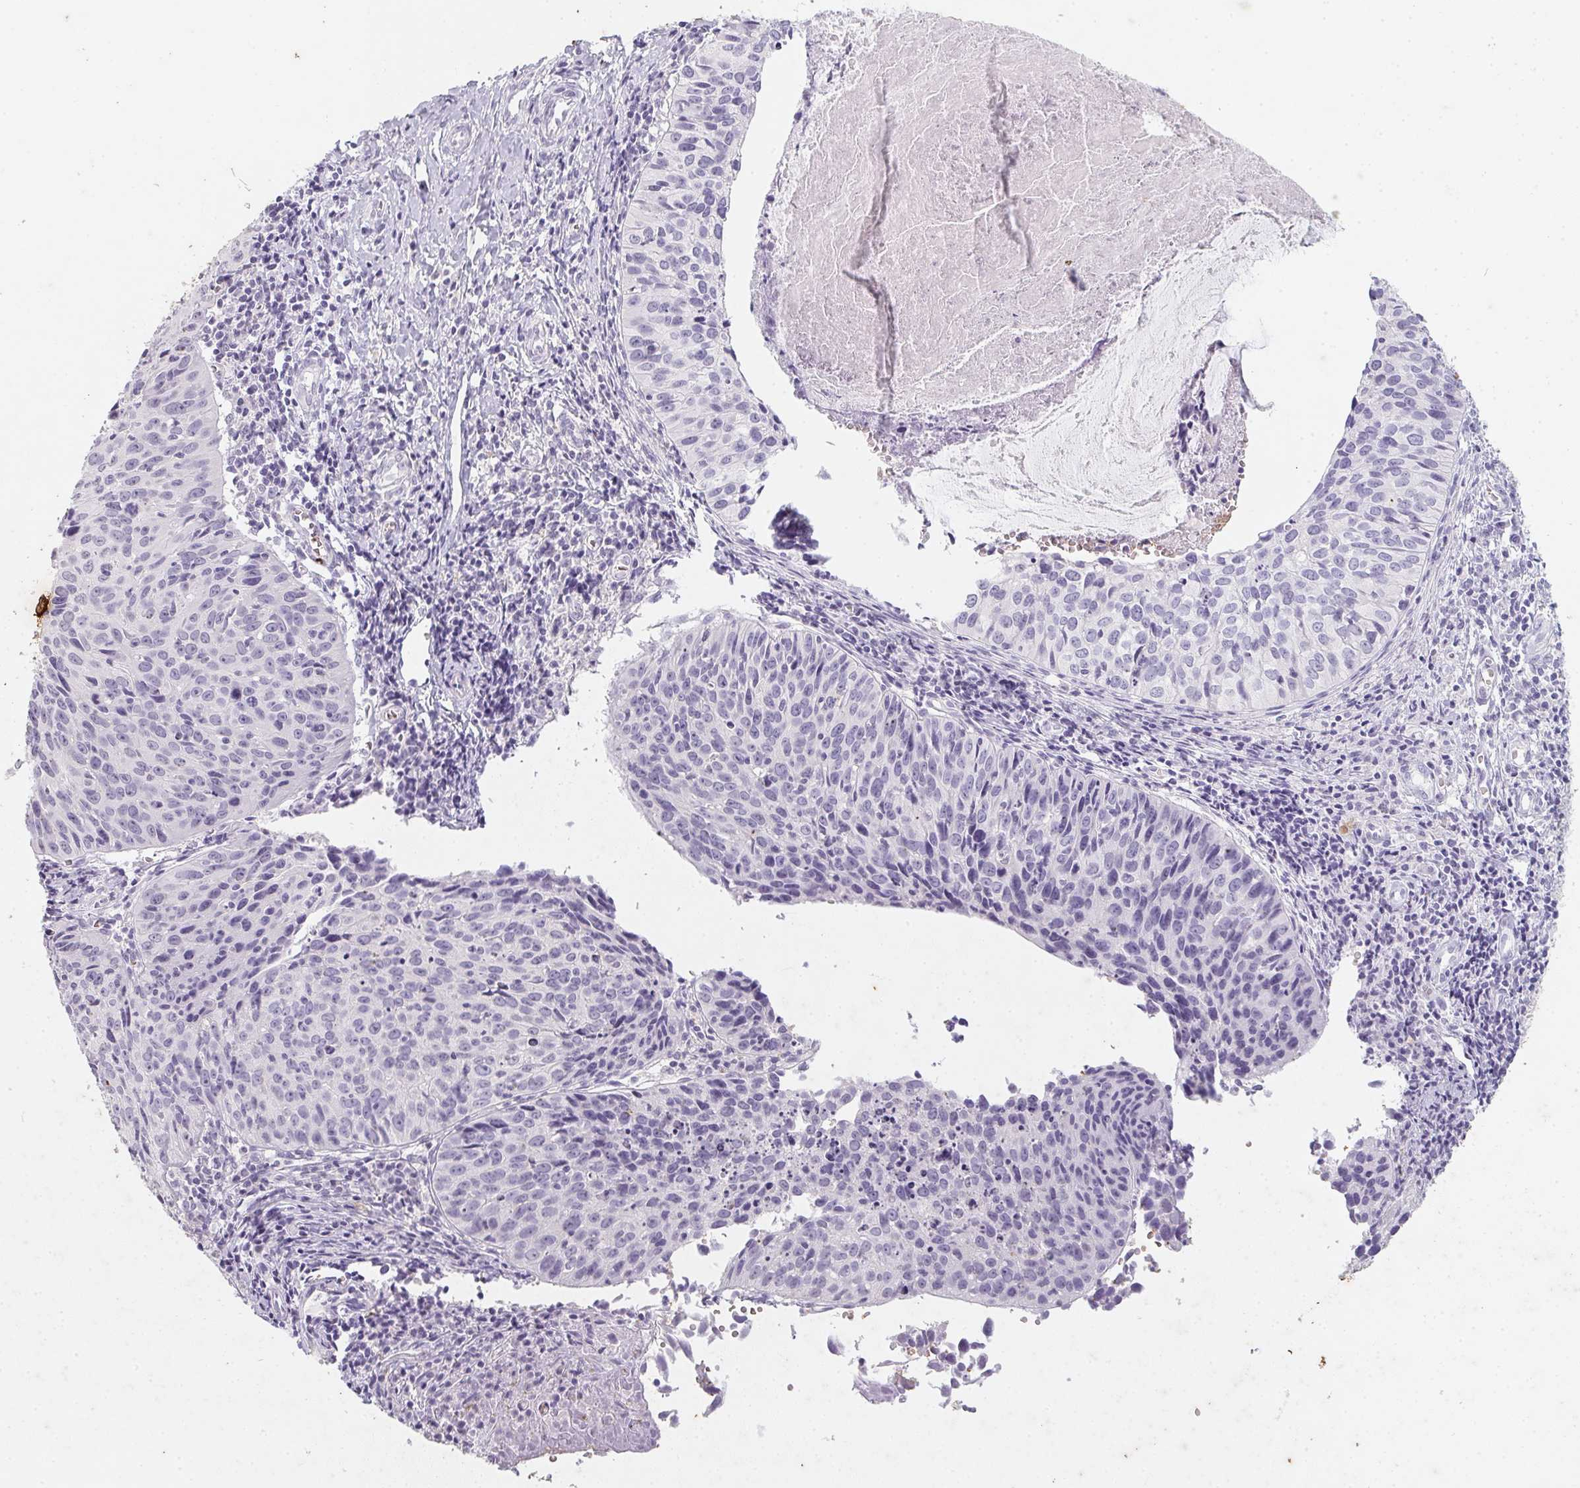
{"staining": {"intensity": "negative", "quantity": "none", "location": "none"}, "tissue": "cervical cancer", "cell_type": "Tumor cells", "image_type": "cancer", "snomed": [{"axis": "morphology", "description": "Squamous cell carcinoma, NOS"}, {"axis": "topography", "description": "Cervix"}], "caption": "The immunohistochemistry image has no significant staining in tumor cells of cervical cancer tissue. (DAB (3,3'-diaminobenzidine) IHC, high magnification).", "gene": "DCD", "patient": {"sex": "female", "age": 31}}